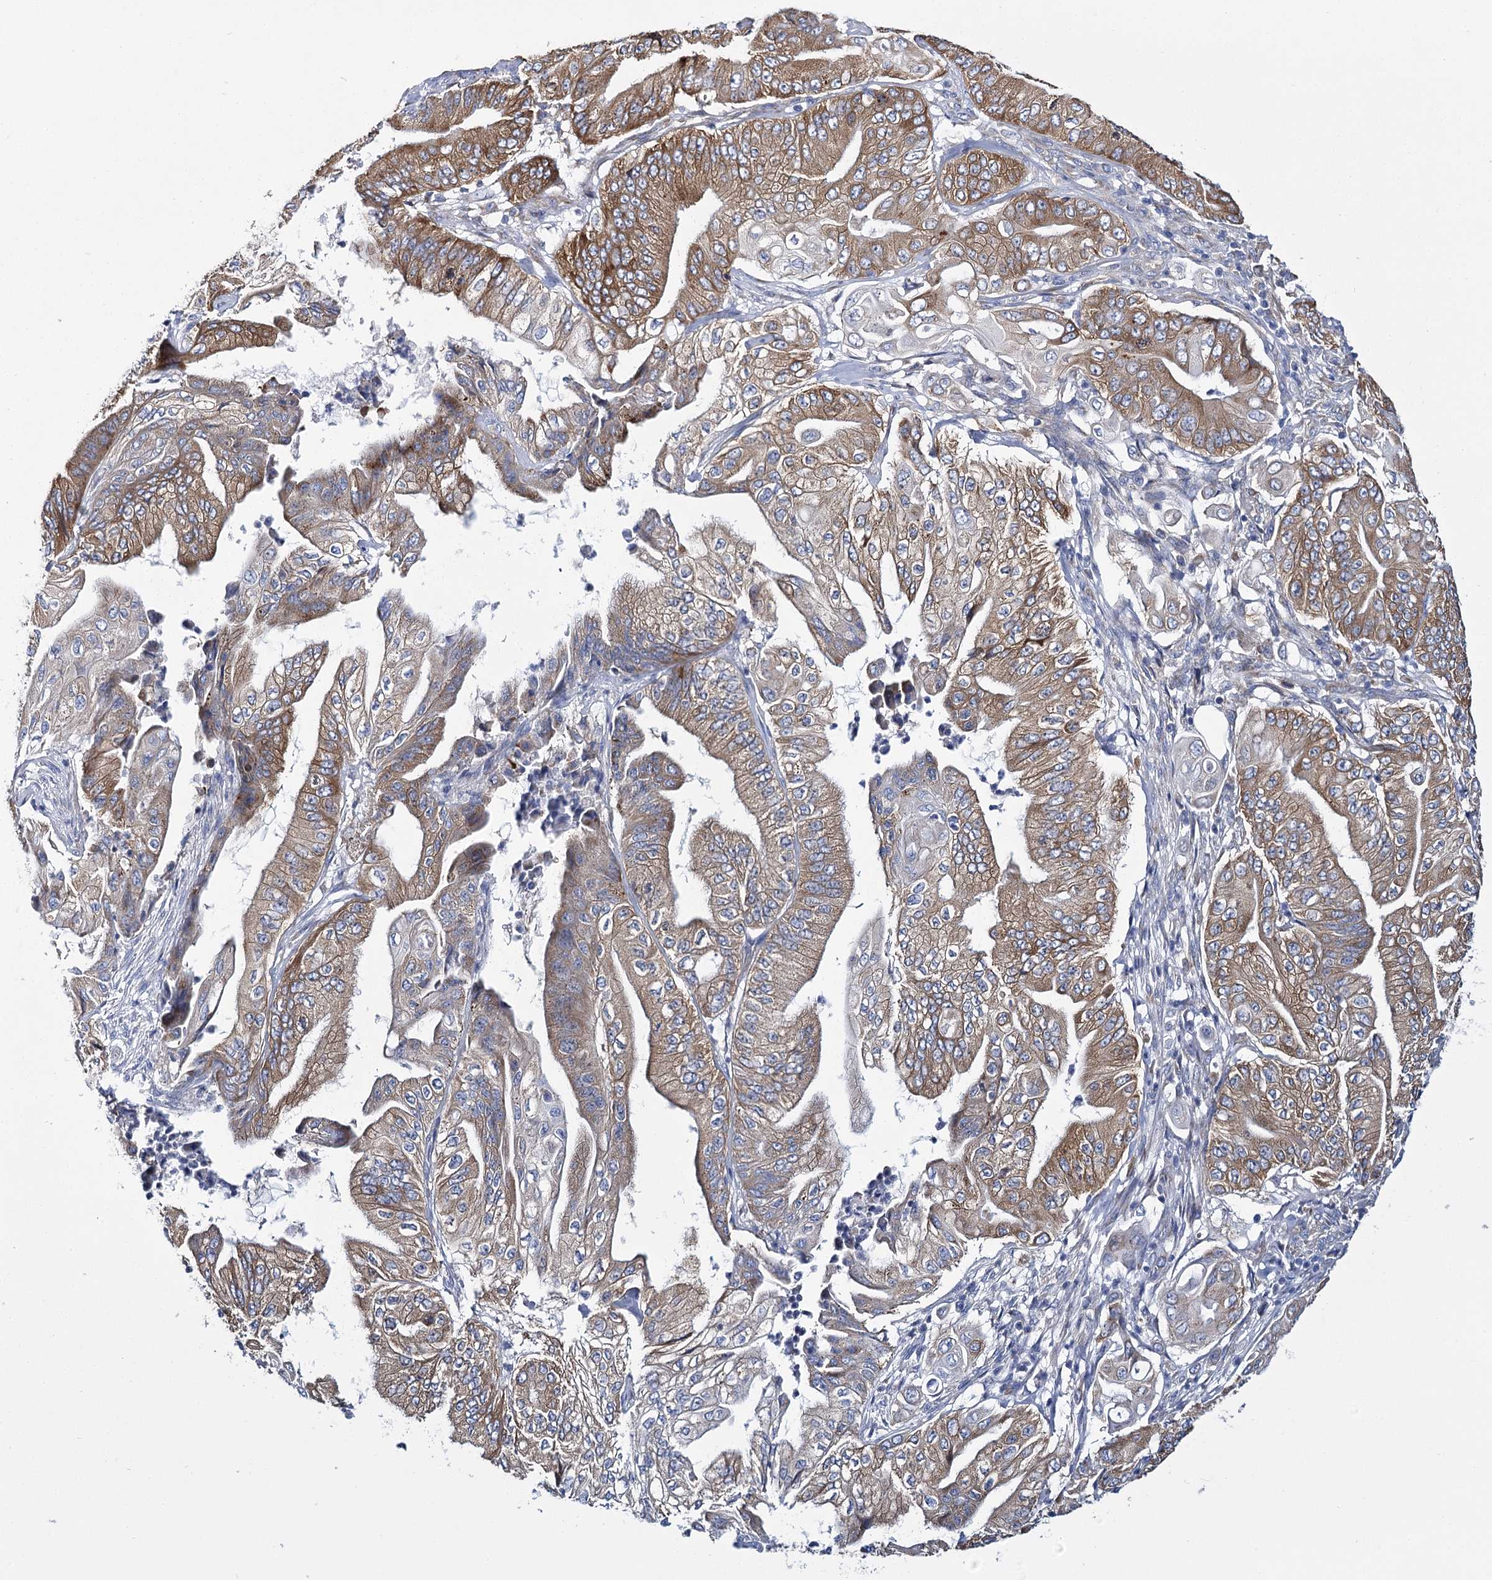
{"staining": {"intensity": "moderate", "quantity": ">75%", "location": "cytoplasmic/membranous"}, "tissue": "pancreatic cancer", "cell_type": "Tumor cells", "image_type": "cancer", "snomed": [{"axis": "morphology", "description": "Adenocarcinoma, NOS"}, {"axis": "topography", "description": "Pancreas"}], "caption": "Brown immunohistochemical staining in pancreatic adenocarcinoma shows moderate cytoplasmic/membranous staining in approximately >75% of tumor cells. Using DAB (brown) and hematoxylin (blue) stains, captured at high magnification using brightfield microscopy.", "gene": "THUMPD3", "patient": {"sex": "female", "age": 77}}